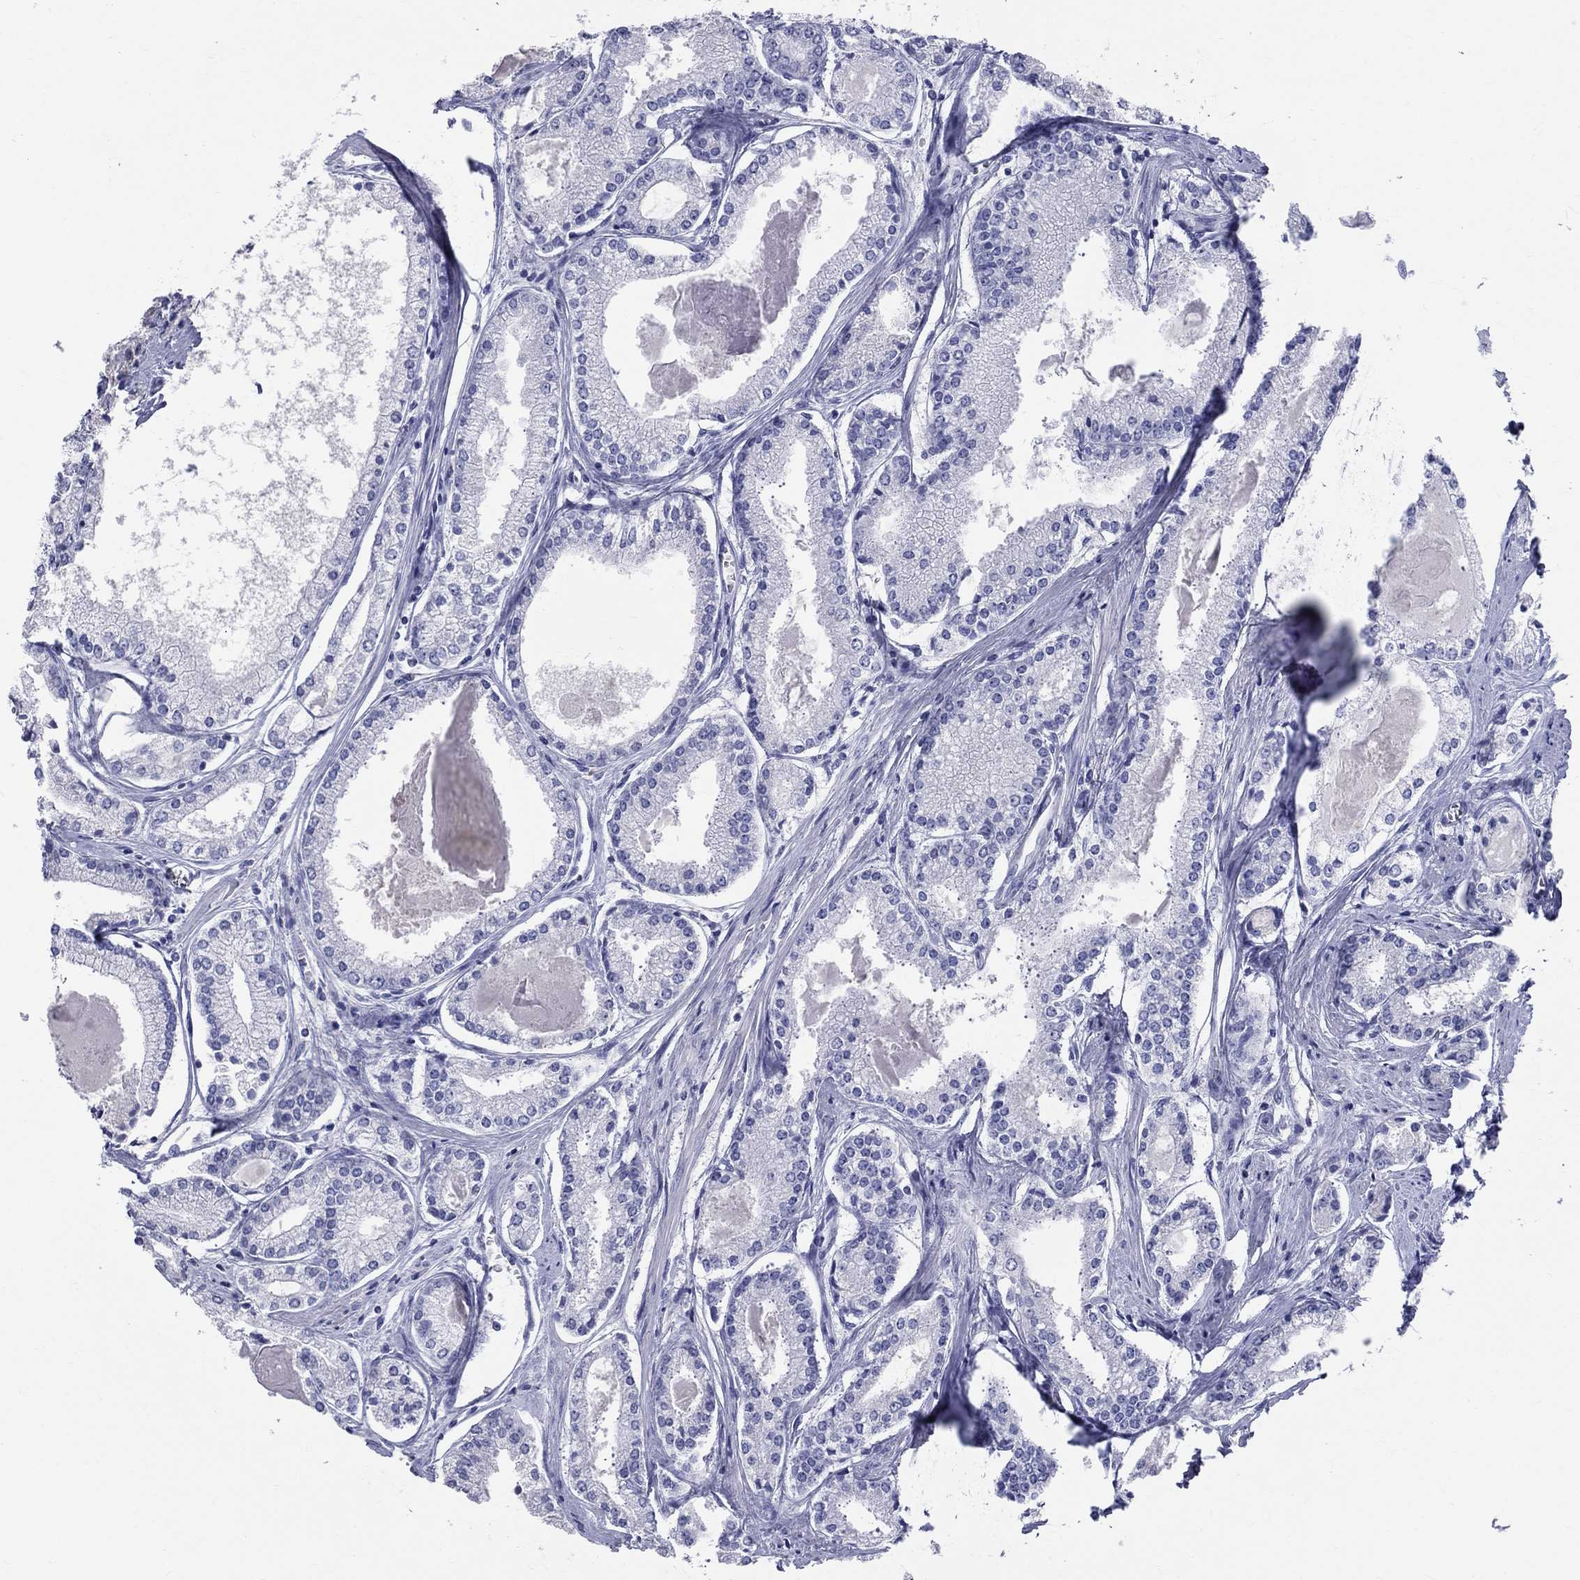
{"staining": {"intensity": "negative", "quantity": "none", "location": "none"}, "tissue": "prostate cancer", "cell_type": "Tumor cells", "image_type": "cancer", "snomed": [{"axis": "morphology", "description": "Adenocarcinoma, NOS"}, {"axis": "topography", "description": "Prostate"}], "caption": "Immunohistochemical staining of human prostate cancer reveals no significant staining in tumor cells.", "gene": "CEP43", "patient": {"sex": "male", "age": 72}}